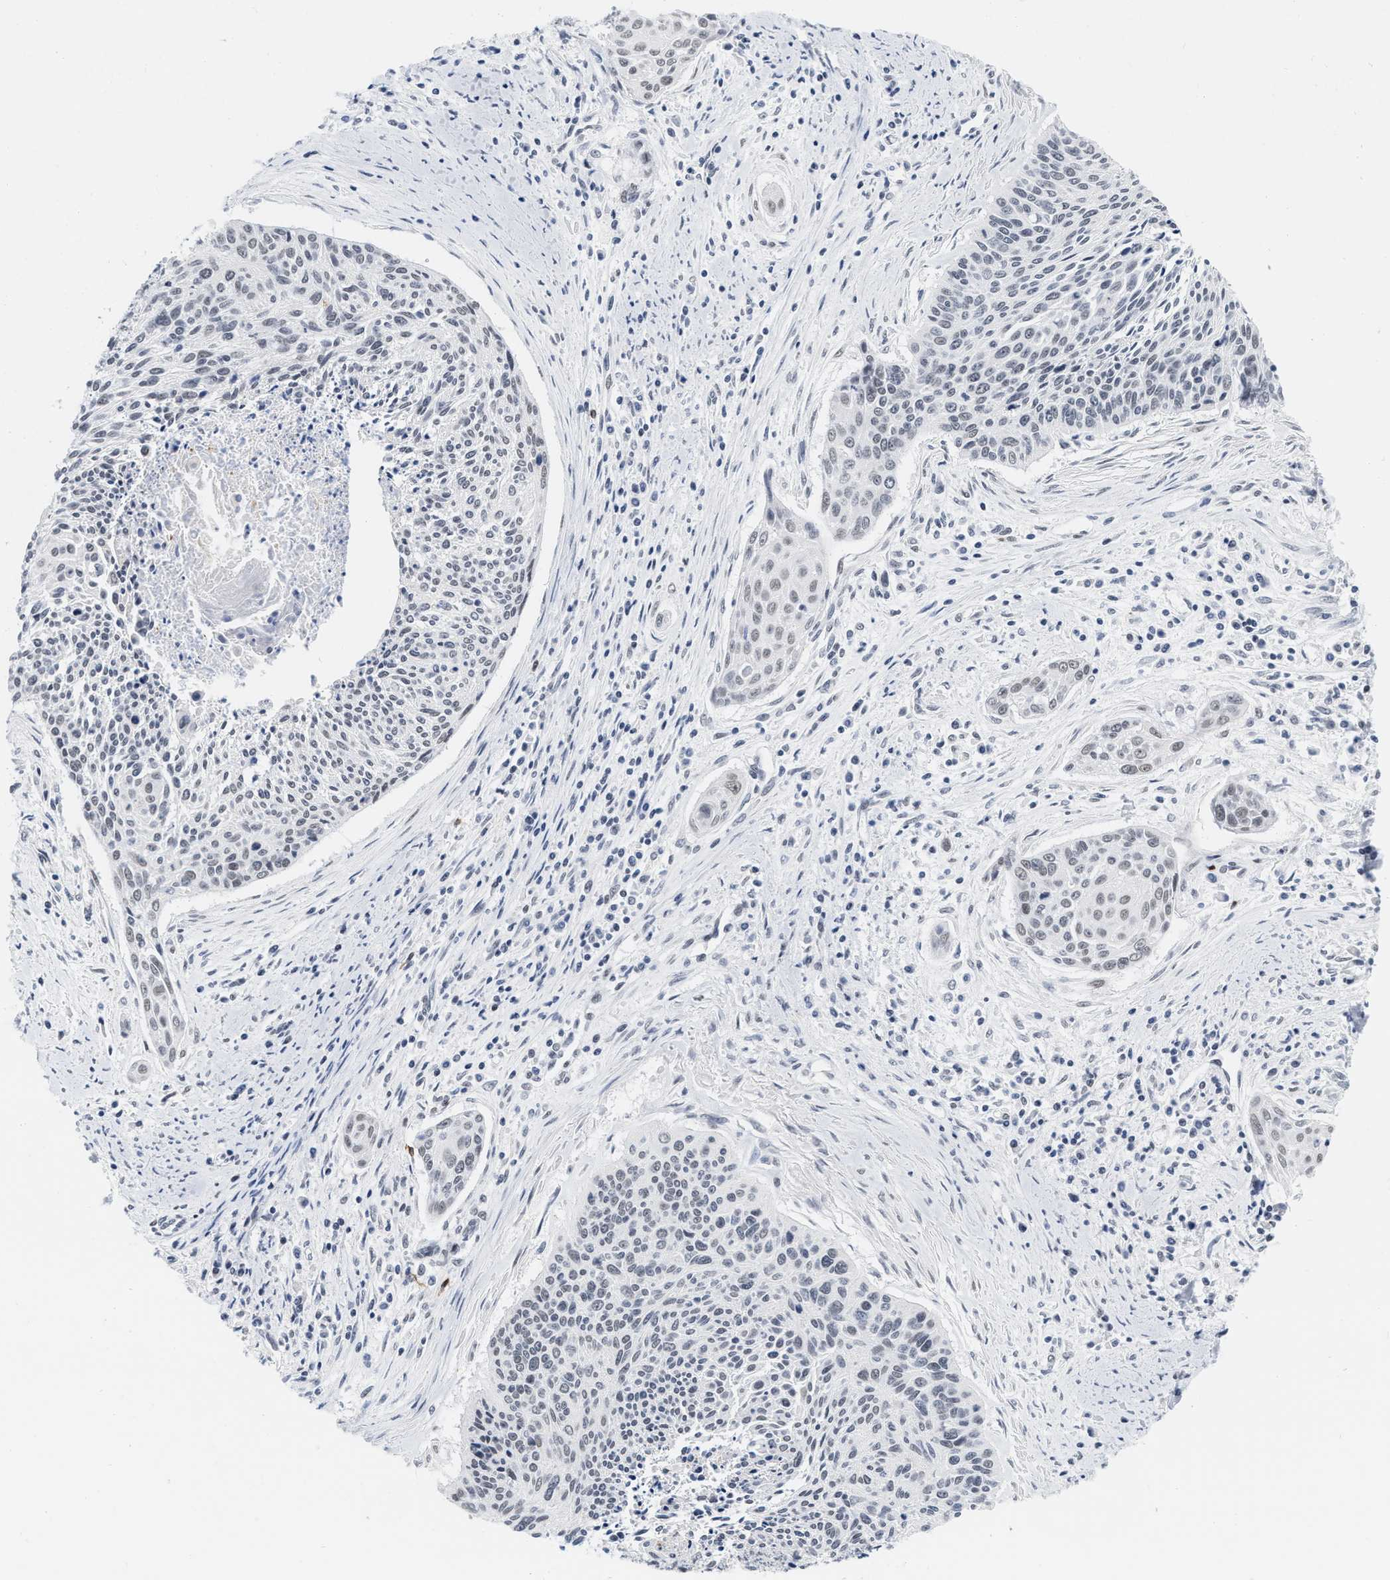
{"staining": {"intensity": "weak", "quantity": "25%-75%", "location": "nuclear"}, "tissue": "cervical cancer", "cell_type": "Tumor cells", "image_type": "cancer", "snomed": [{"axis": "morphology", "description": "Squamous cell carcinoma, NOS"}, {"axis": "topography", "description": "Cervix"}], "caption": "Immunohistochemical staining of human cervical squamous cell carcinoma shows weak nuclear protein expression in approximately 25%-75% of tumor cells. The staining was performed using DAB to visualize the protein expression in brown, while the nuclei were stained in blue with hematoxylin (Magnification: 20x).", "gene": "XIRP1", "patient": {"sex": "female", "age": 55}}